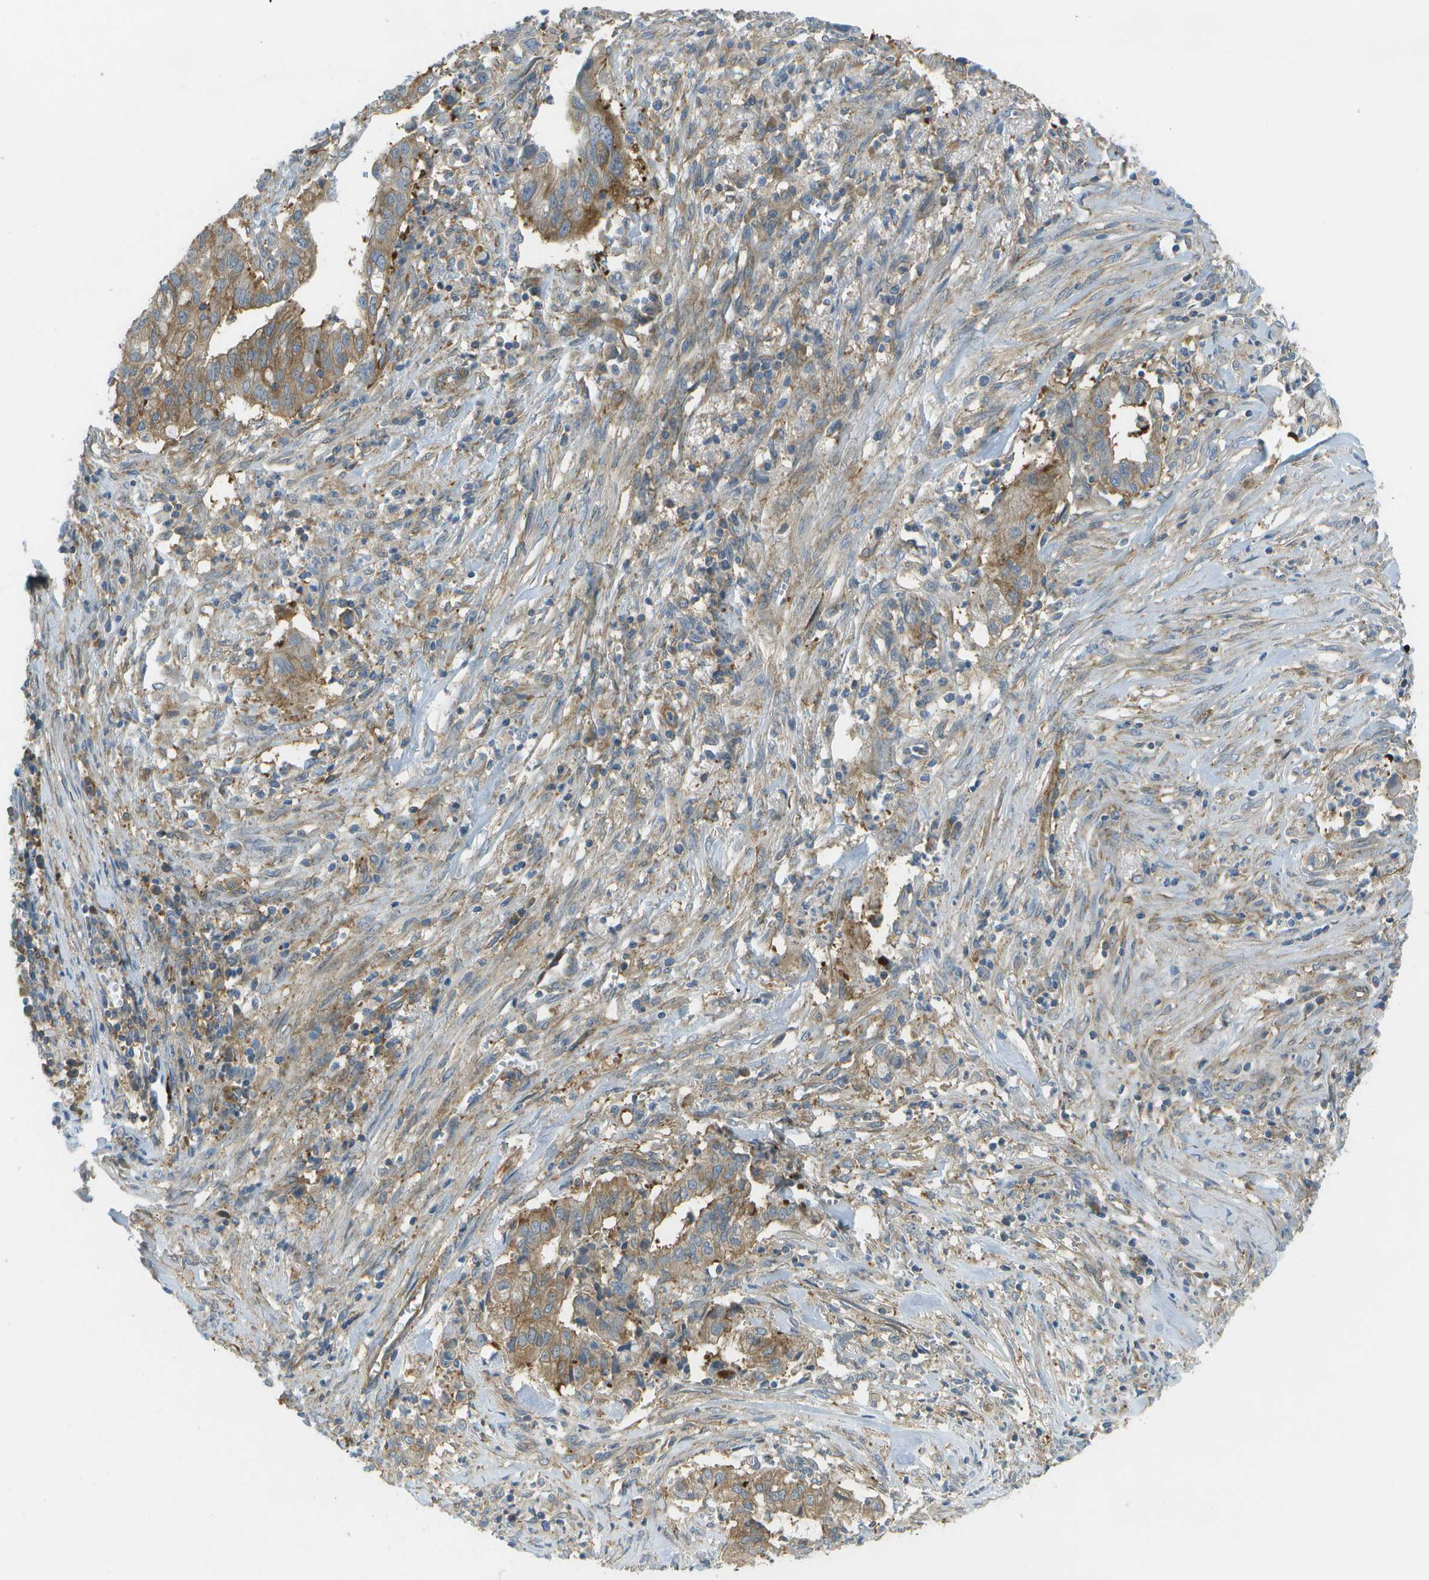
{"staining": {"intensity": "moderate", "quantity": ">75%", "location": "cytoplasmic/membranous"}, "tissue": "cervical cancer", "cell_type": "Tumor cells", "image_type": "cancer", "snomed": [{"axis": "morphology", "description": "Adenocarcinoma, NOS"}, {"axis": "topography", "description": "Cervix"}], "caption": "Cervical cancer tissue shows moderate cytoplasmic/membranous expression in approximately >75% of tumor cells, visualized by immunohistochemistry.", "gene": "WNK2", "patient": {"sex": "female", "age": 44}}